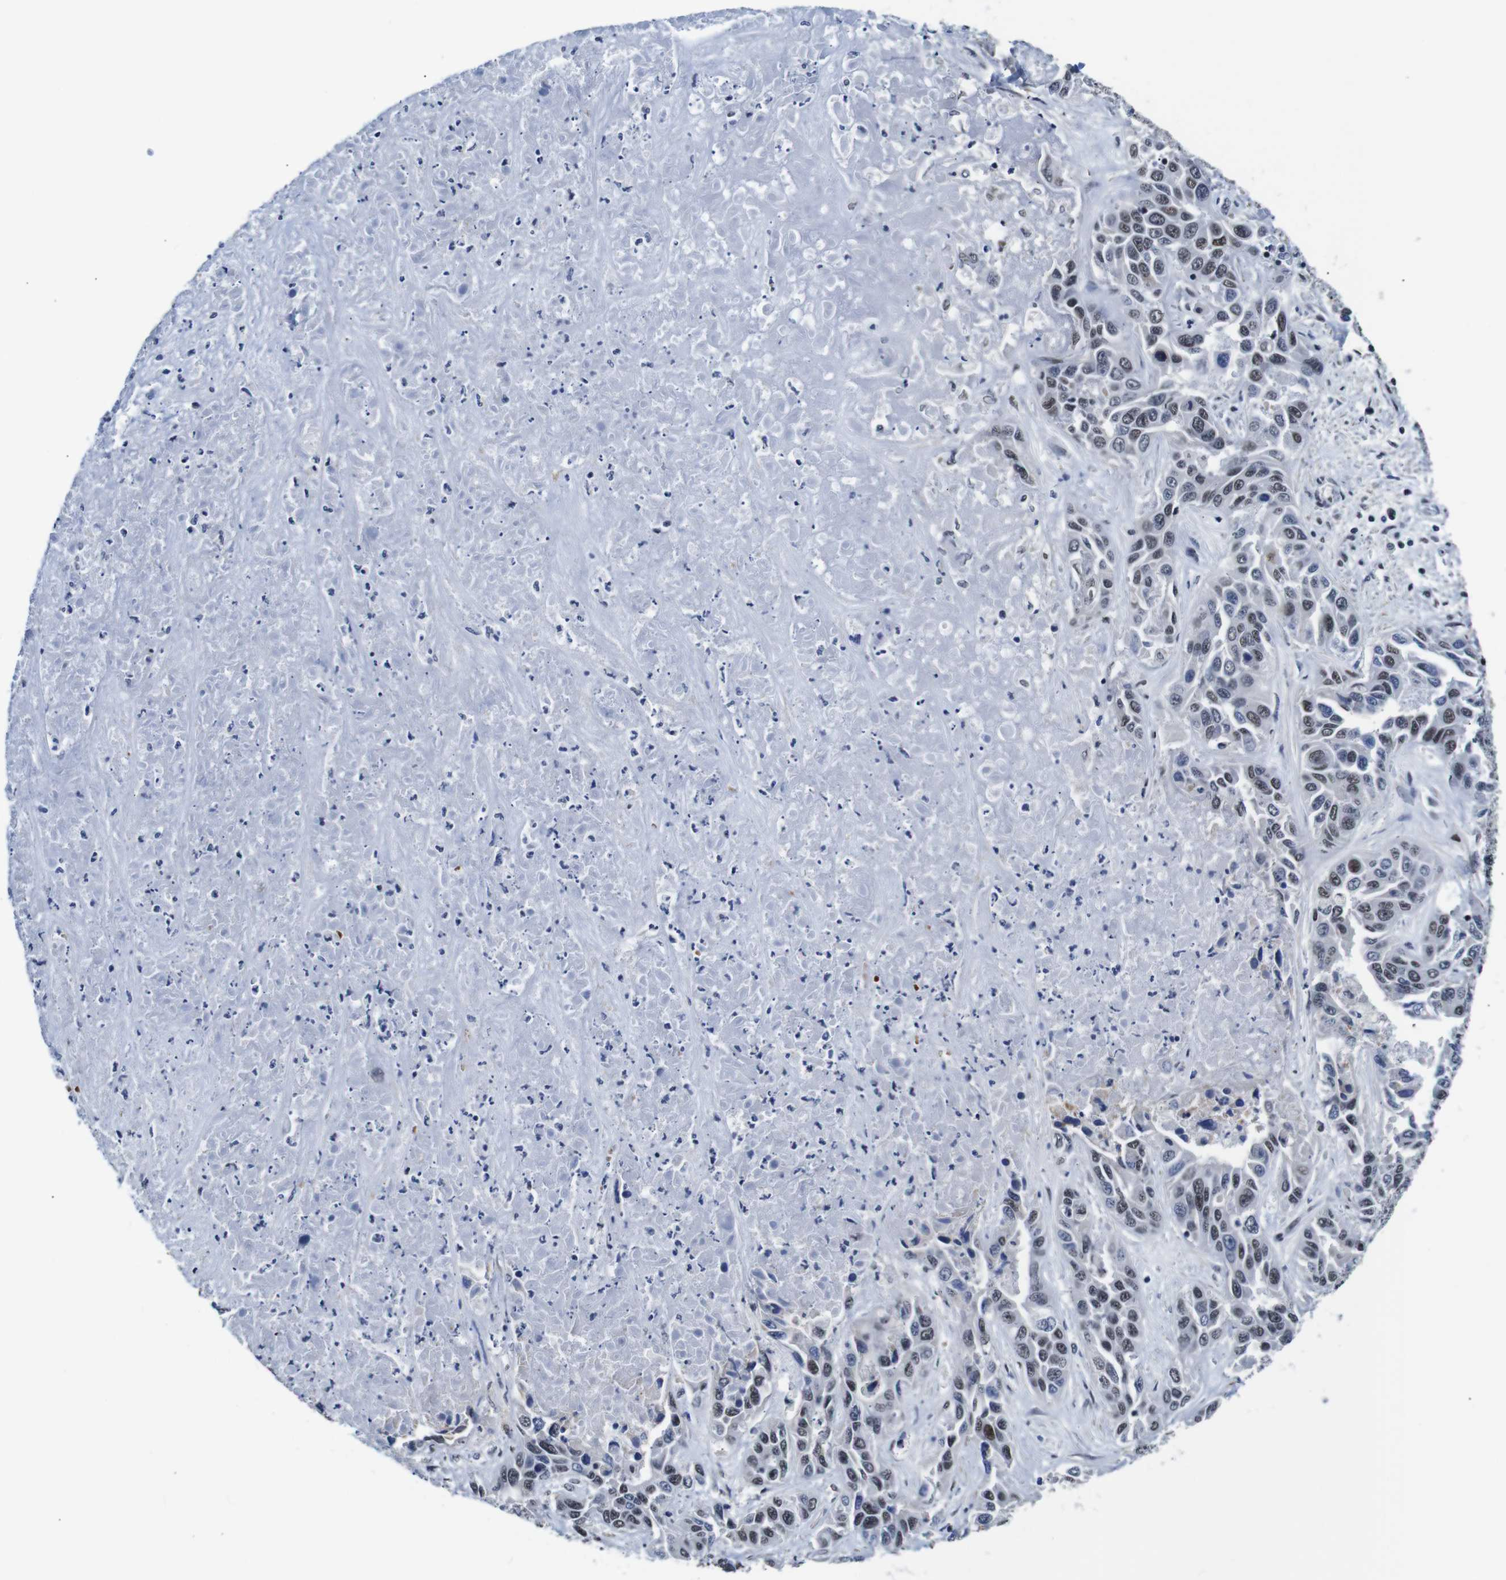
{"staining": {"intensity": "moderate", "quantity": "25%-75%", "location": "nuclear"}, "tissue": "liver cancer", "cell_type": "Tumor cells", "image_type": "cancer", "snomed": [{"axis": "morphology", "description": "Cholangiocarcinoma"}, {"axis": "topography", "description": "Liver"}], "caption": "This image reveals immunohistochemistry staining of human liver cancer, with medium moderate nuclear positivity in about 25%-75% of tumor cells.", "gene": "ILDR2", "patient": {"sex": "female", "age": 52}}